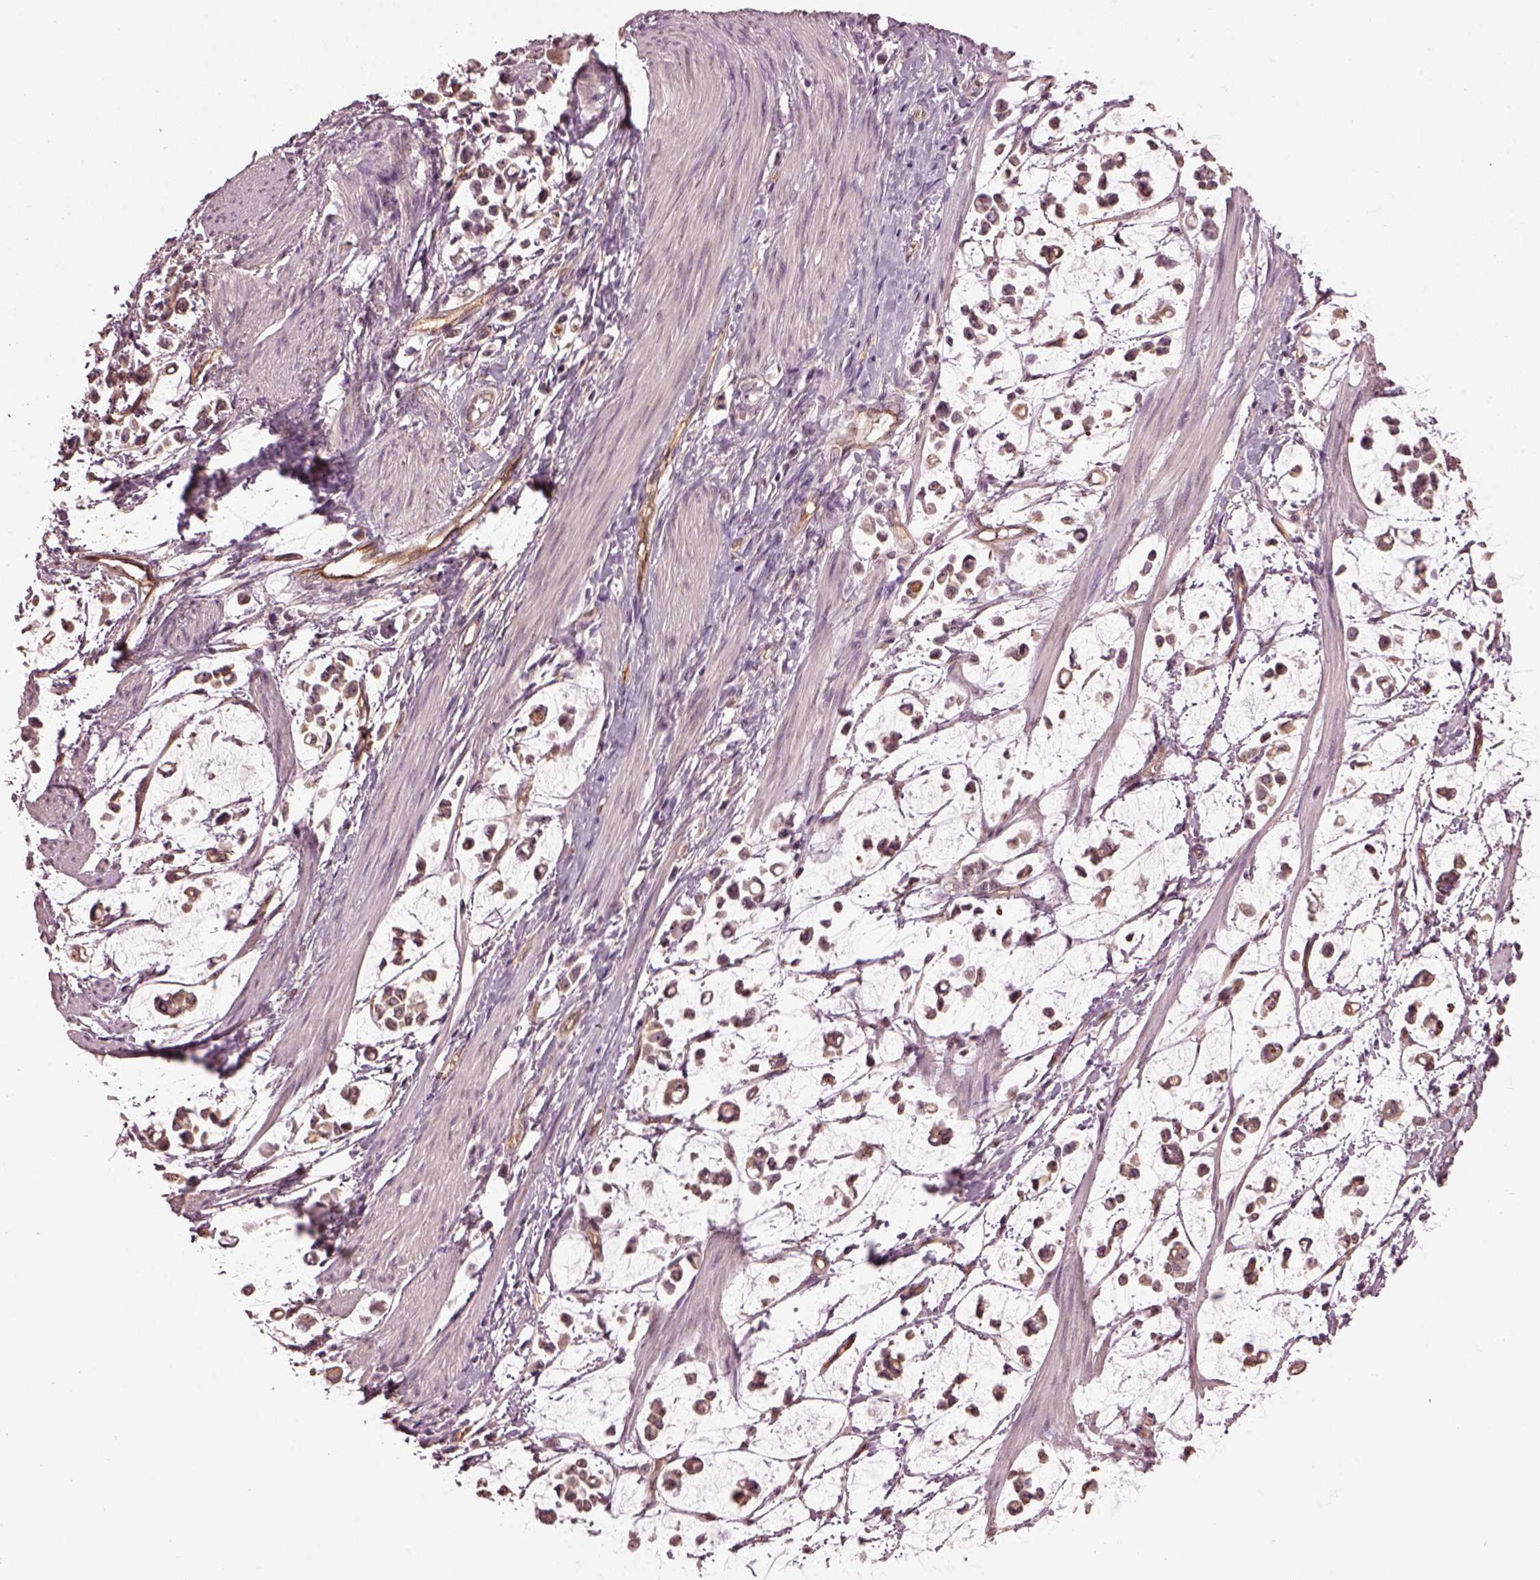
{"staining": {"intensity": "weak", "quantity": ">75%", "location": "cytoplasmic/membranous,nuclear"}, "tissue": "stomach cancer", "cell_type": "Tumor cells", "image_type": "cancer", "snomed": [{"axis": "morphology", "description": "Adenocarcinoma, NOS"}, {"axis": "topography", "description": "Stomach"}], "caption": "Adenocarcinoma (stomach) stained with IHC demonstrates weak cytoplasmic/membranous and nuclear expression in approximately >75% of tumor cells. (IHC, brightfield microscopy, high magnification).", "gene": "GNRH1", "patient": {"sex": "male", "age": 82}}